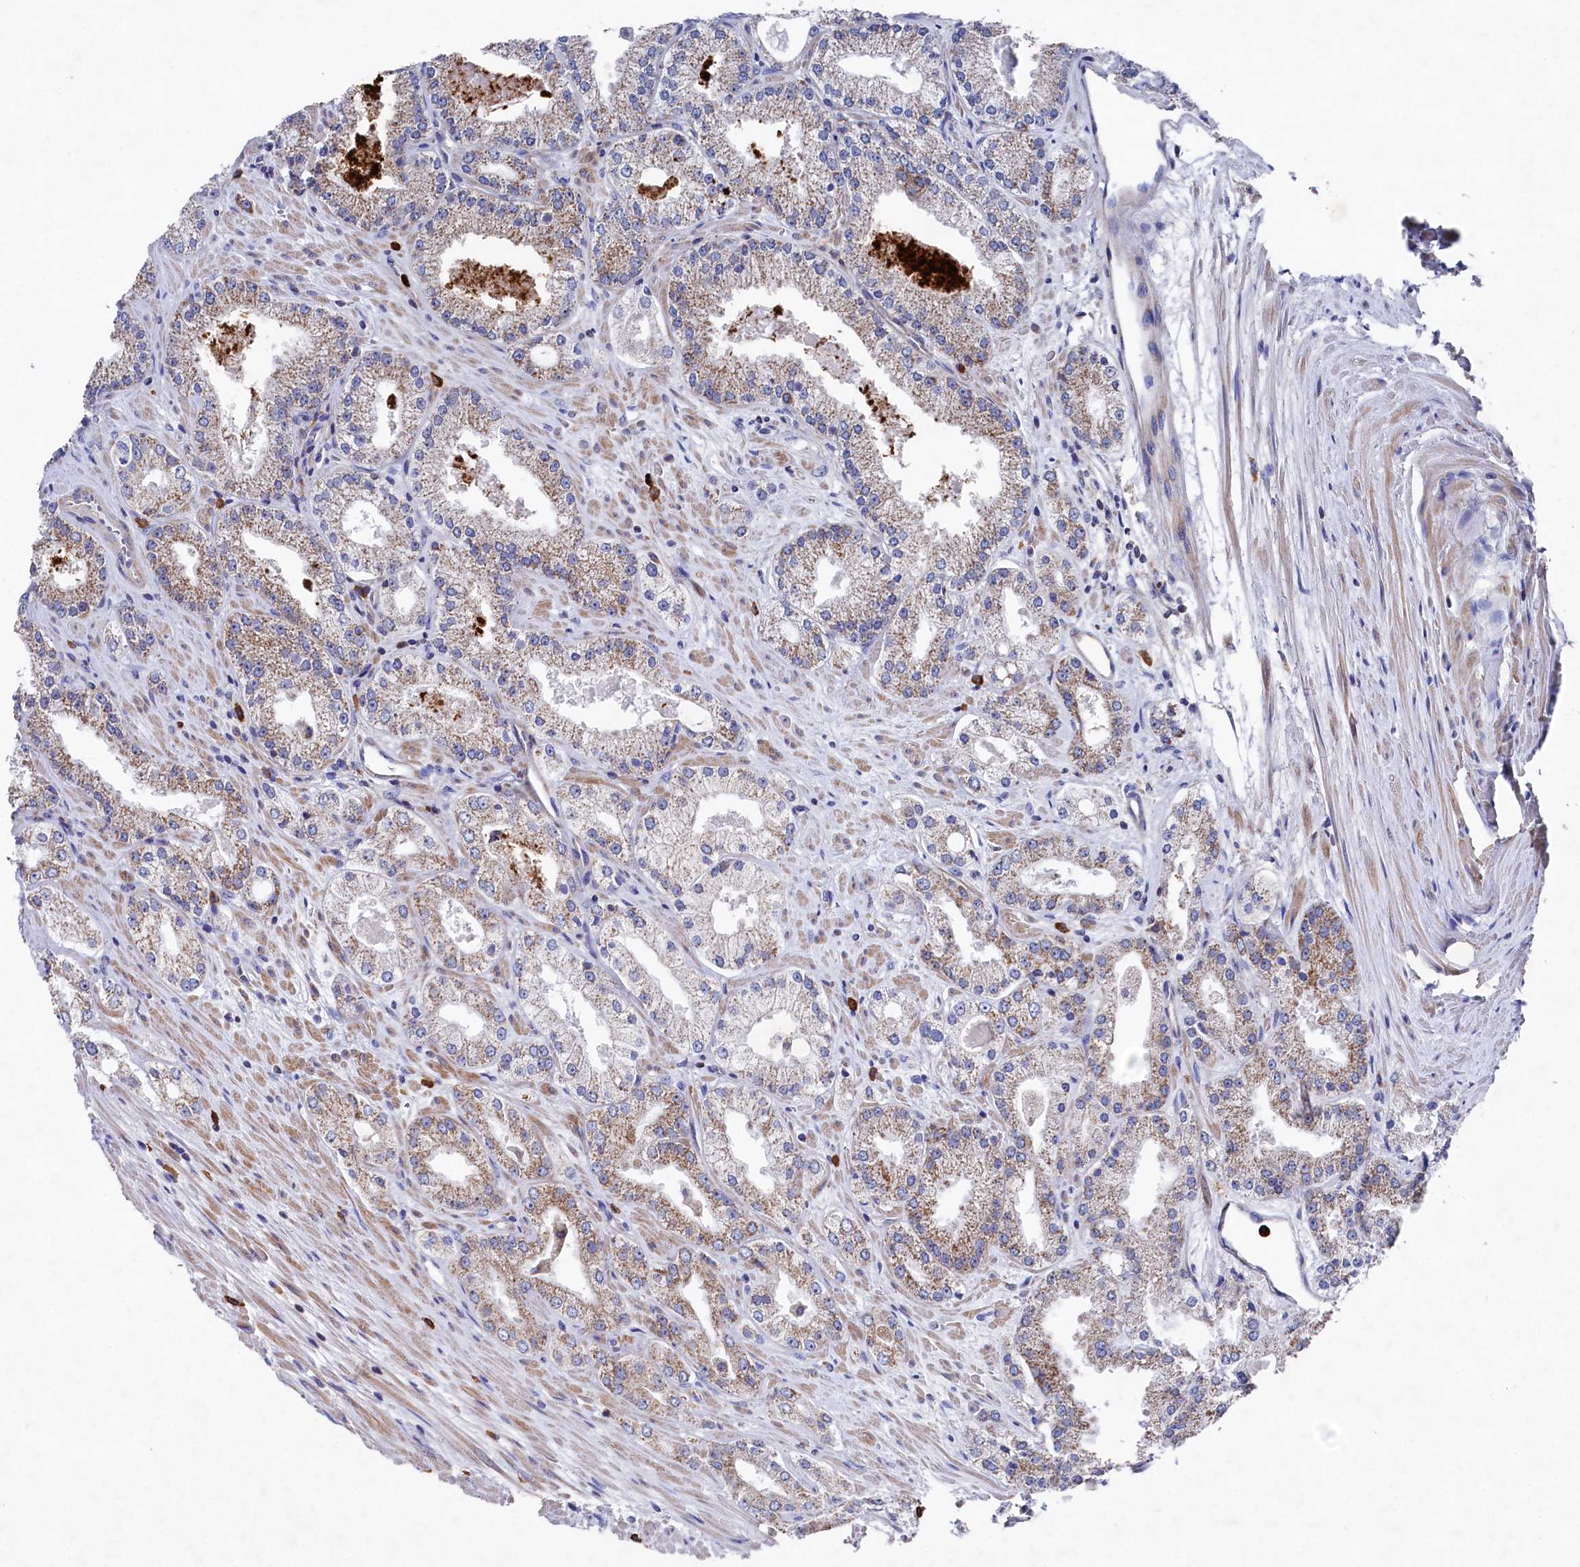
{"staining": {"intensity": "moderate", "quantity": ">75%", "location": "cytoplasmic/membranous"}, "tissue": "prostate cancer", "cell_type": "Tumor cells", "image_type": "cancer", "snomed": [{"axis": "morphology", "description": "Adenocarcinoma, Low grade"}, {"axis": "topography", "description": "Prostate"}], "caption": "Immunohistochemistry (IHC) micrograph of human adenocarcinoma (low-grade) (prostate) stained for a protein (brown), which reveals medium levels of moderate cytoplasmic/membranous expression in about >75% of tumor cells.", "gene": "CHCHD1", "patient": {"sex": "male", "age": 69}}